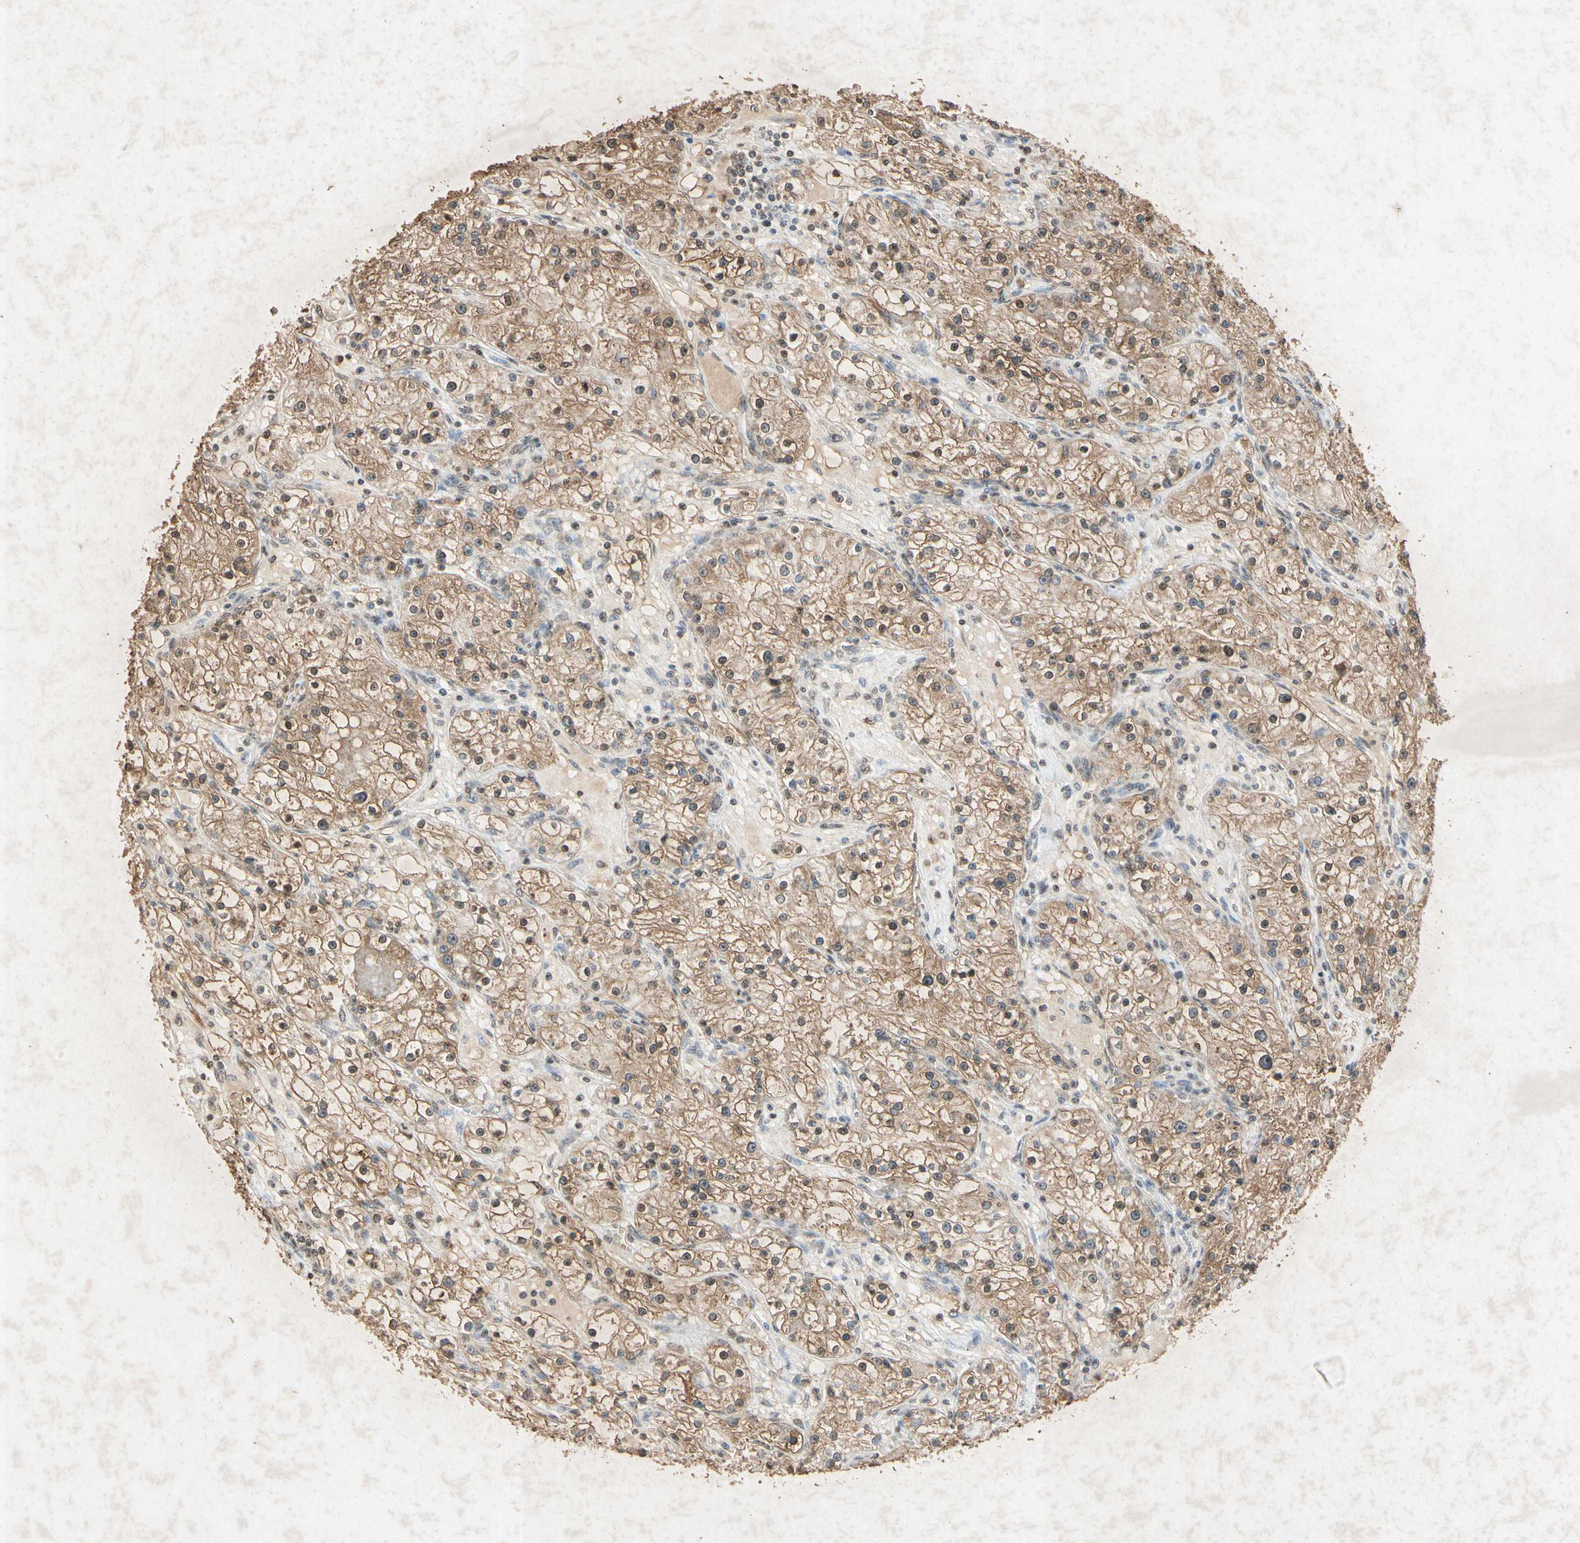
{"staining": {"intensity": "moderate", "quantity": ">75%", "location": "cytoplasmic/membranous"}, "tissue": "renal cancer", "cell_type": "Tumor cells", "image_type": "cancer", "snomed": [{"axis": "morphology", "description": "Adenocarcinoma, NOS"}, {"axis": "topography", "description": "Kidney"}], "caption": "The micrograph reveals immunohistochemical staining of renal cancer. There is moderate cytoplasmic/membranous positivity is appreciated in about >75% of tumor cells. (IHC, brightfield microscopy, high magnification).", "gene": "MSRB1", "patient": {"sex": "male", "age": 56}}